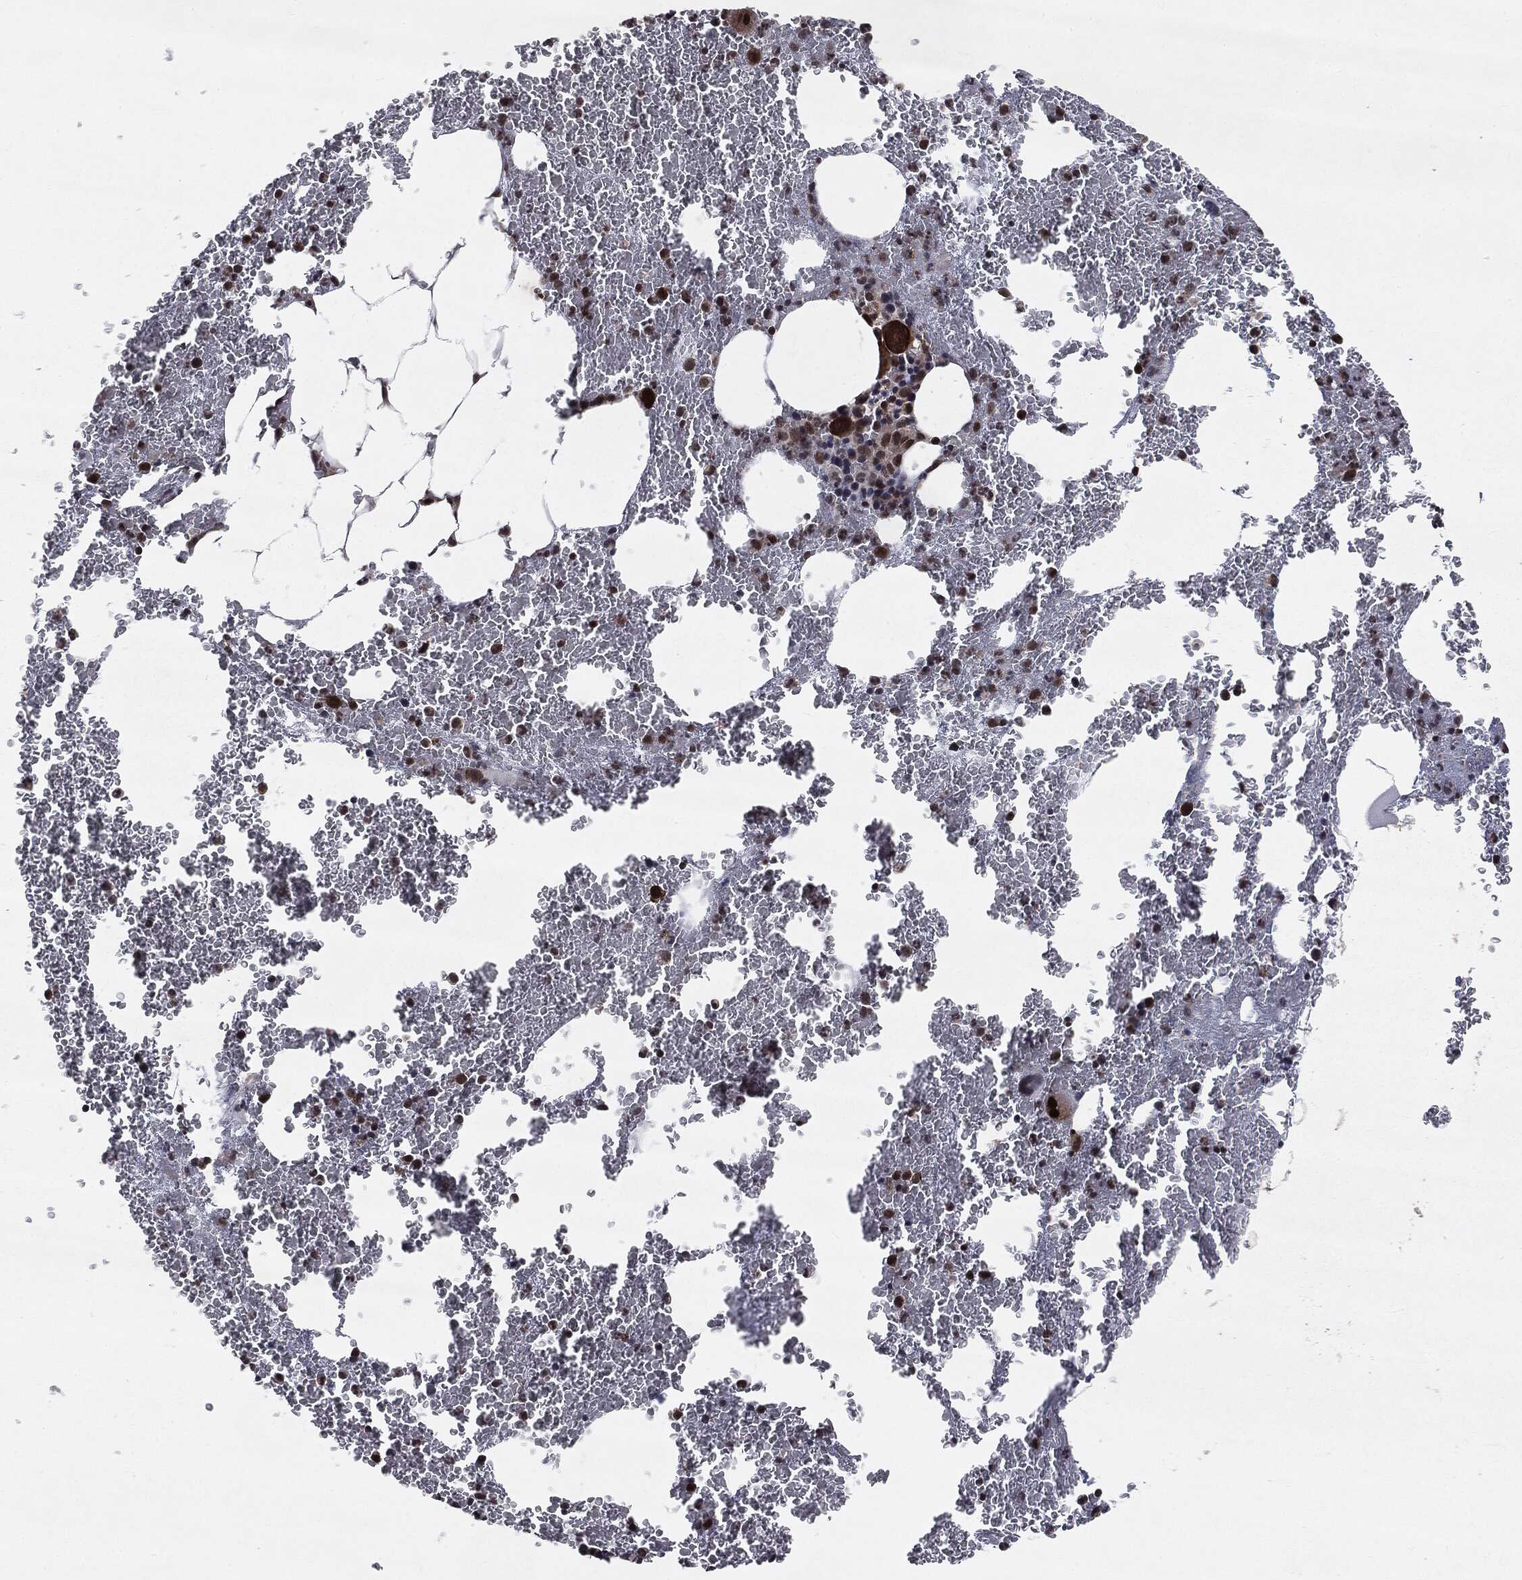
{"staining": {"intensity": "strong", "quantity": "25%-75%", "location": "nuclear"}, "tissue": "bone marrow", "cell_type": "Hematopoietic cells", "image_type": "normal", "snomed": [{"axis": "morphology", "description": "Normal tissue, NOS"}, {"axis": "topography", "description": "Bone marrow"}], "caption": "About 25%-75% of hematopoietic cells in normal human bone marrow exhibit strong nuclear protein expression as visualized by brown immunohistochemical staining.", "gene": "STAU2", "patient": {"sex": "male", "age": 91}}